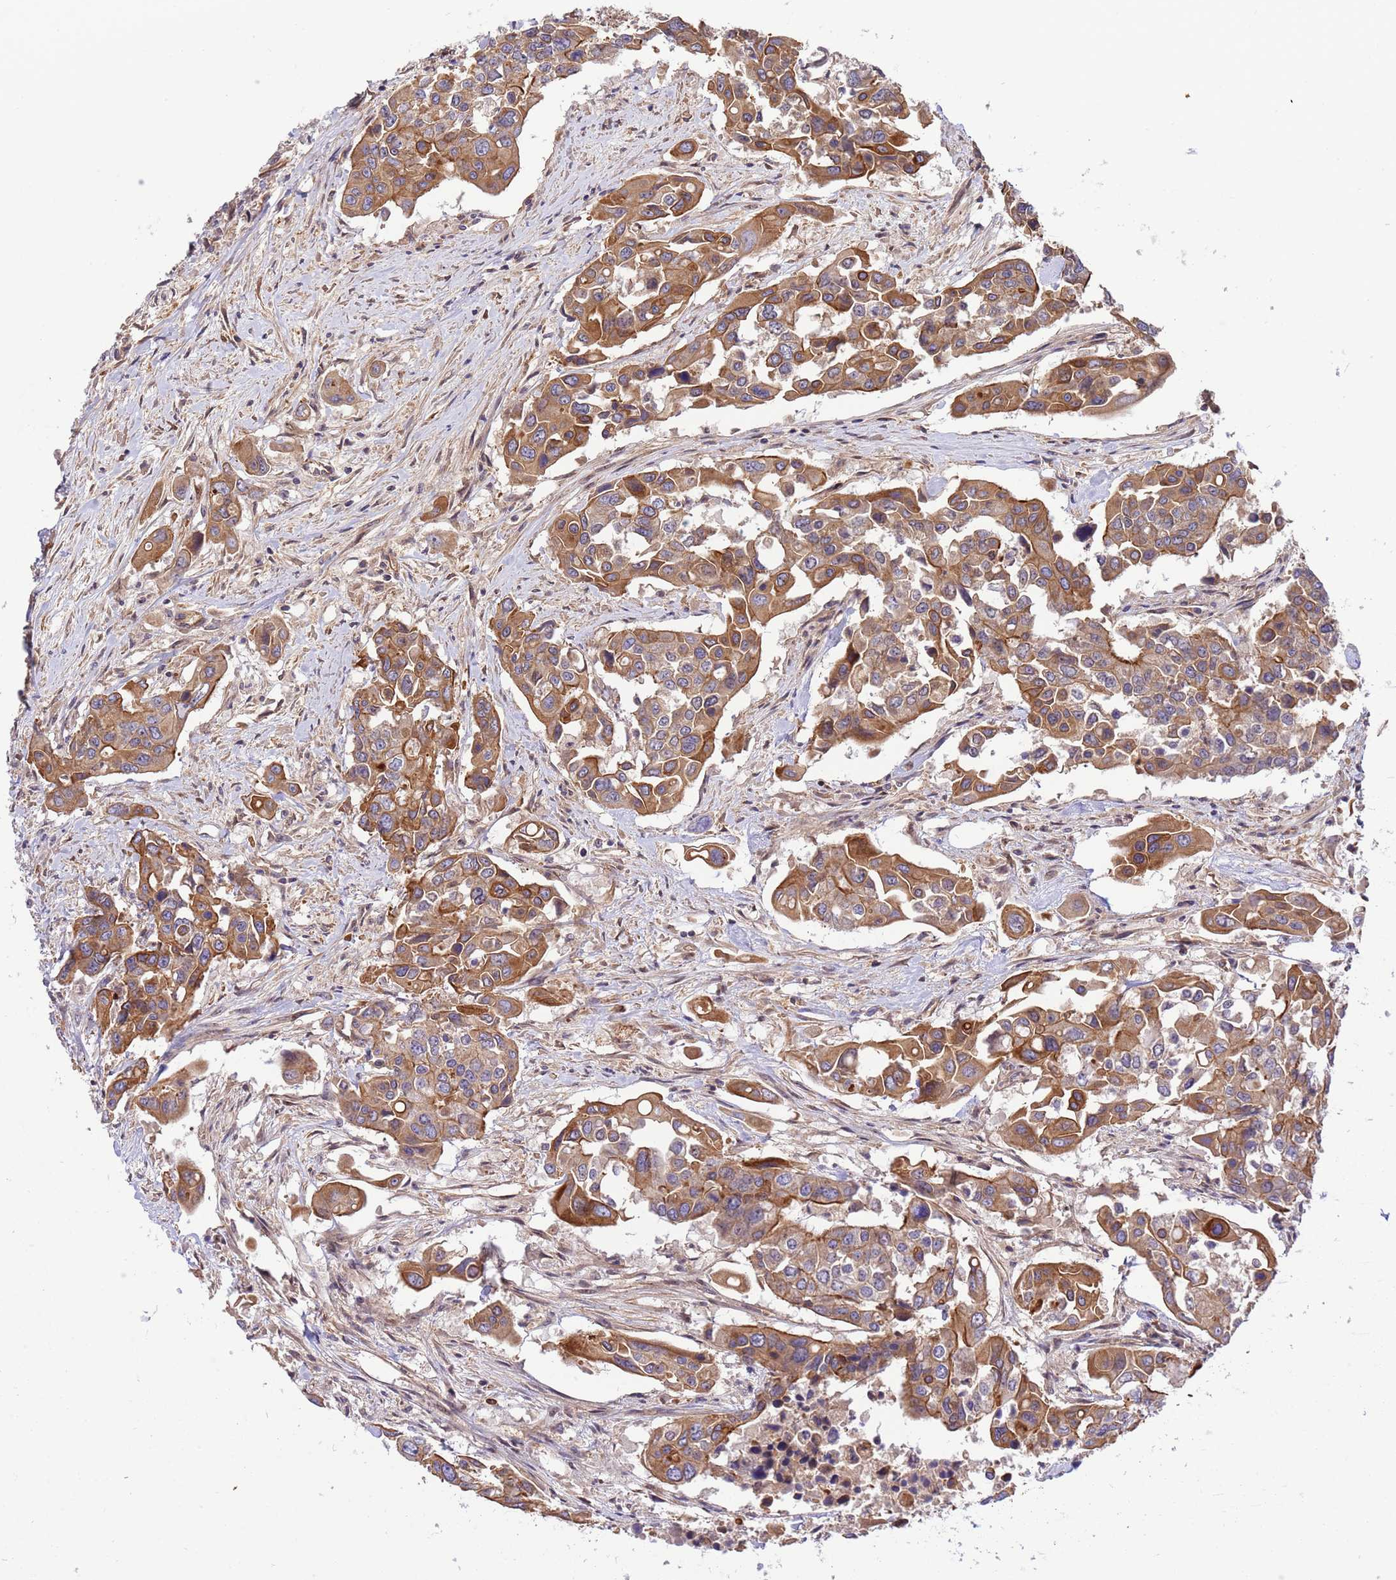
{"staining": {"intensity": "moderate", "quantity": ">75%", "location": "cytoplasmic/membranous"}, "tissue": "colorectal cancer", "cell_type": "Tumor cells", "image_type": "cancer", "snomed": [{"axis": "morphology", "description": "Adenocarcinoma, NOS"}, {"axis": "topography", "description": "Colon"}], "caption": "Immunohistochemistry (IHC) image of colorectal cancer stained for a protein (brown), which demonstrates medium levels of moderate cytoplasmic/membranous staining in about >75% of tumor cells.", "gene": "SMCO3", "patient": {"sex": "male", "age": 77}}